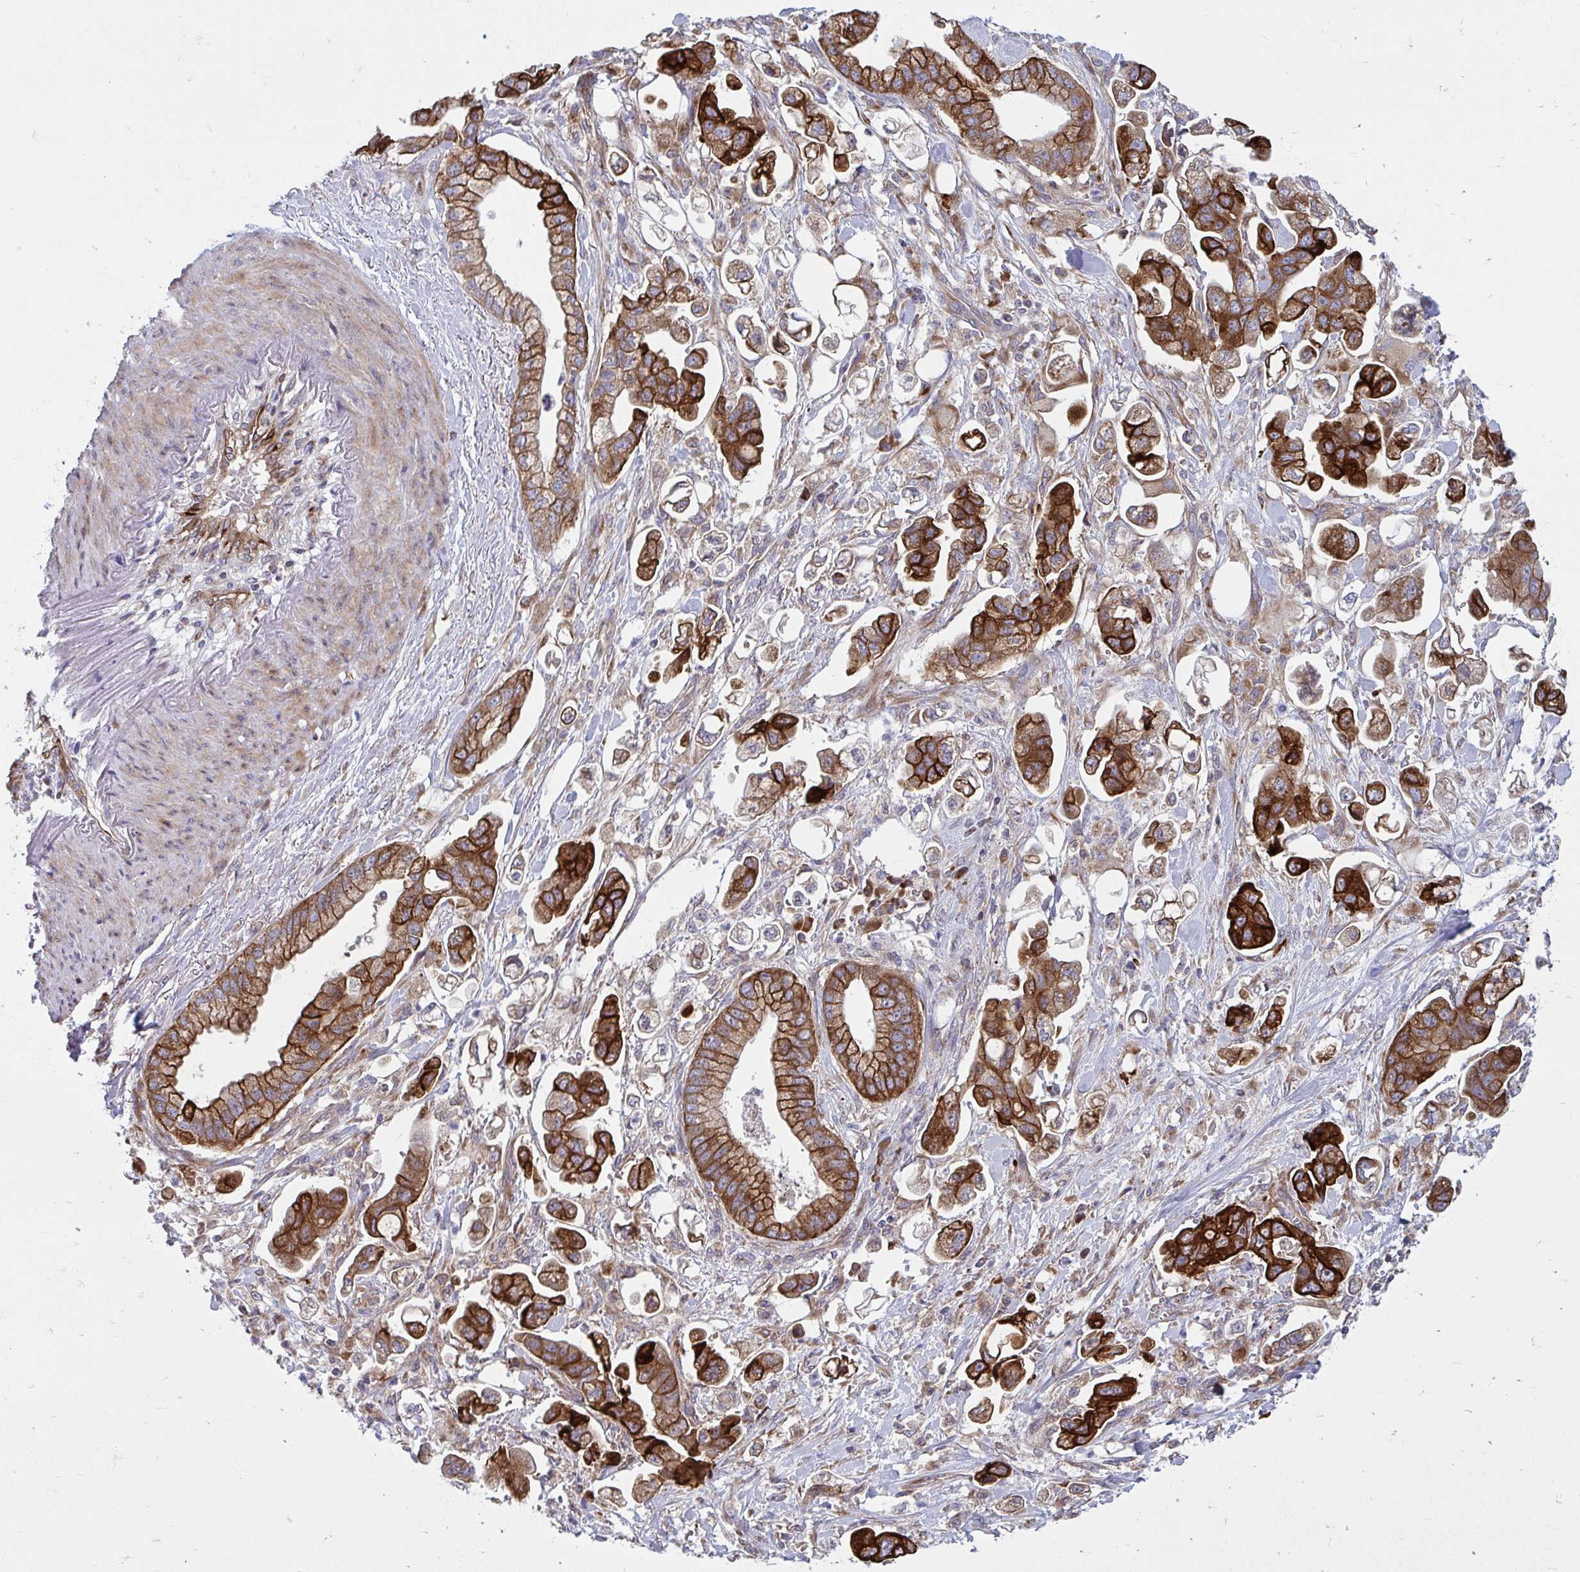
{"staining": {"intensity": "strong", "quantity": ">75%", "location": "cytoplasmic/membranous"}, "tissue": "stomach cancer", "cell_type": "Tumor cells", "image_type": "cancer", "snomed": [{"axis": "morphology", "description": "Adenocarcinoma, NOS"}, {"axis": "topography", "description": "Stomach"}], "caption": "Strong cytoplasmic/membranous expression is identified in approximately >75% of tumor cells in stomach cancer (adenocarcinoma).", "gene": "GFPT2", "patient": {"sex": "male", "age": 62}}